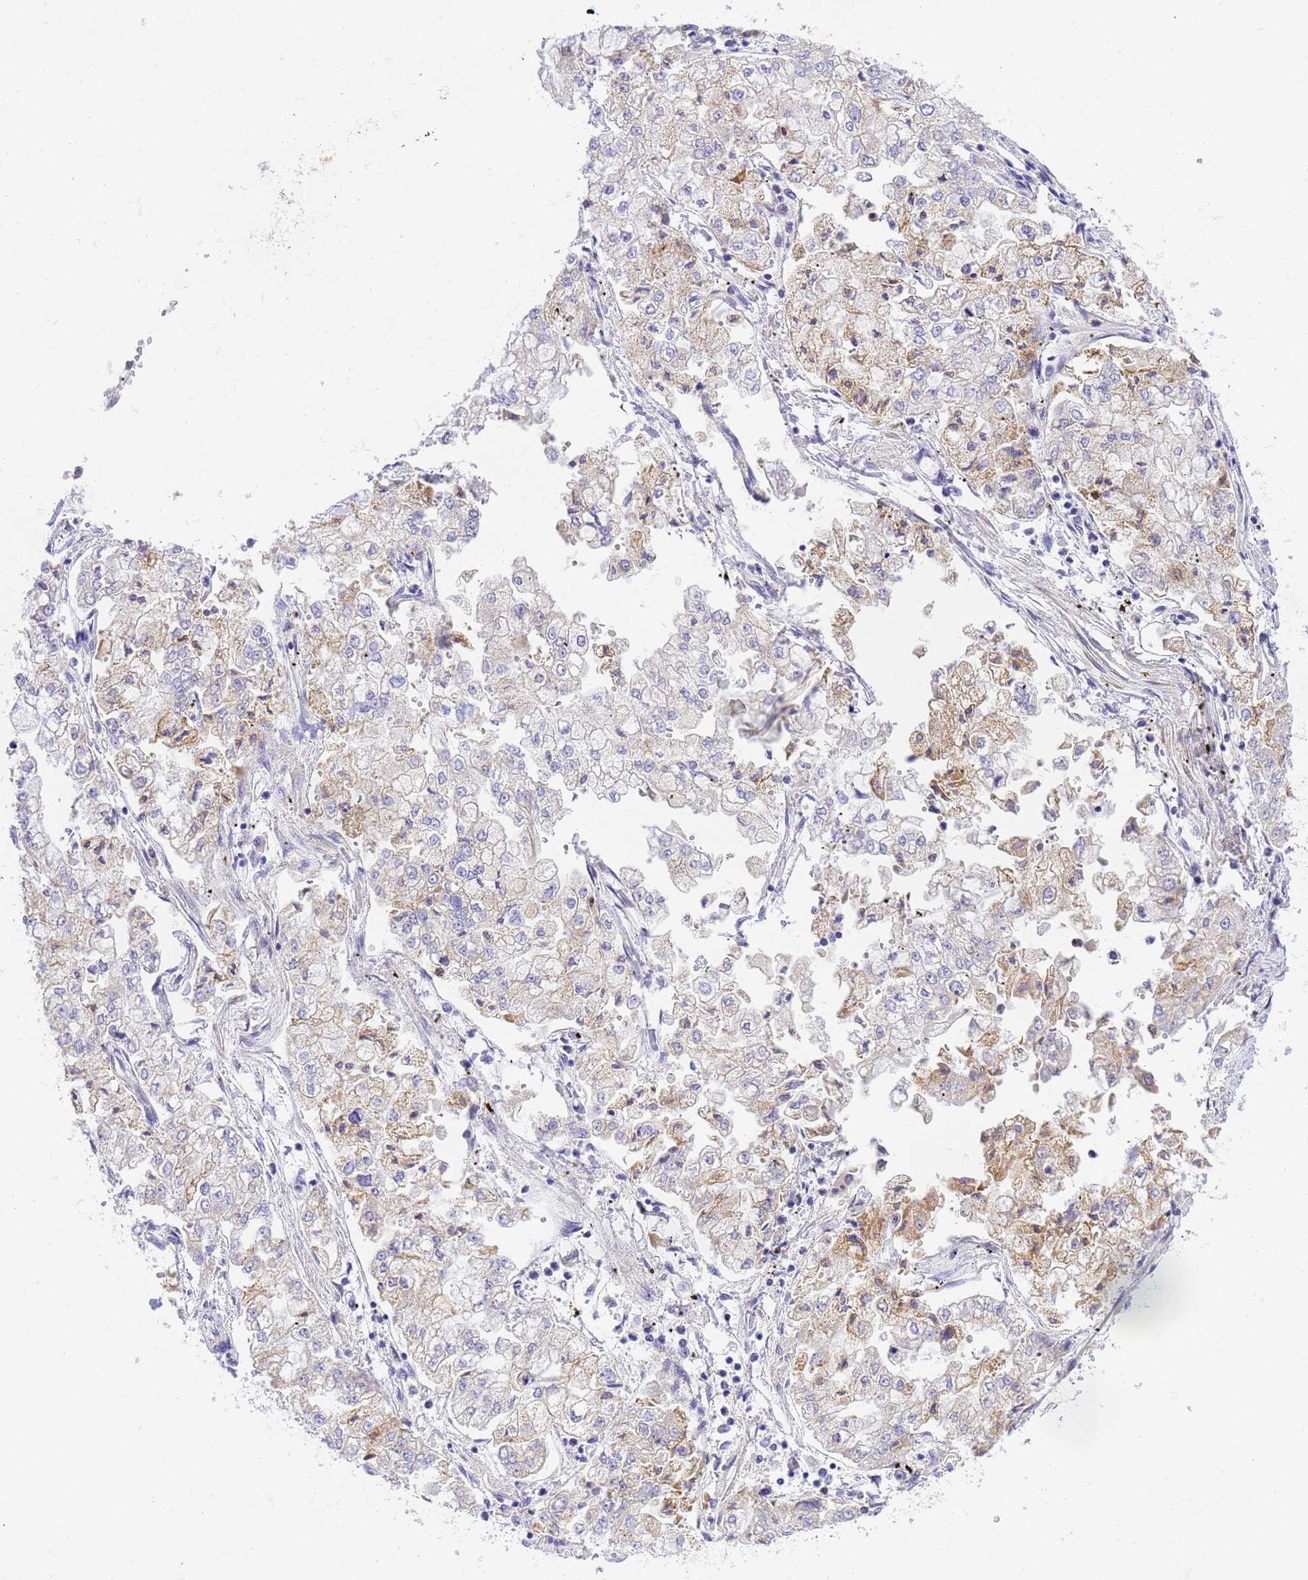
{"staining": {"intensity": "weak", "quantity": "<25%", "location": "cytoplasmic/membranous"}, "tissue": "stomach cancer", "cell_type": "Tumor cells", "image_type": "cancer", "snomed": [{"axis": "morphology", "description": "Adenocarcinoma, NOS"}, {"axis": "topography", "description": "Stomach"}], "caption": "IHC of human adenocarcinoma (stomach) reveals no expression in tumor cells.", "gene": "RHBDD3", "patient": {"sex": "male", "age": 76}}